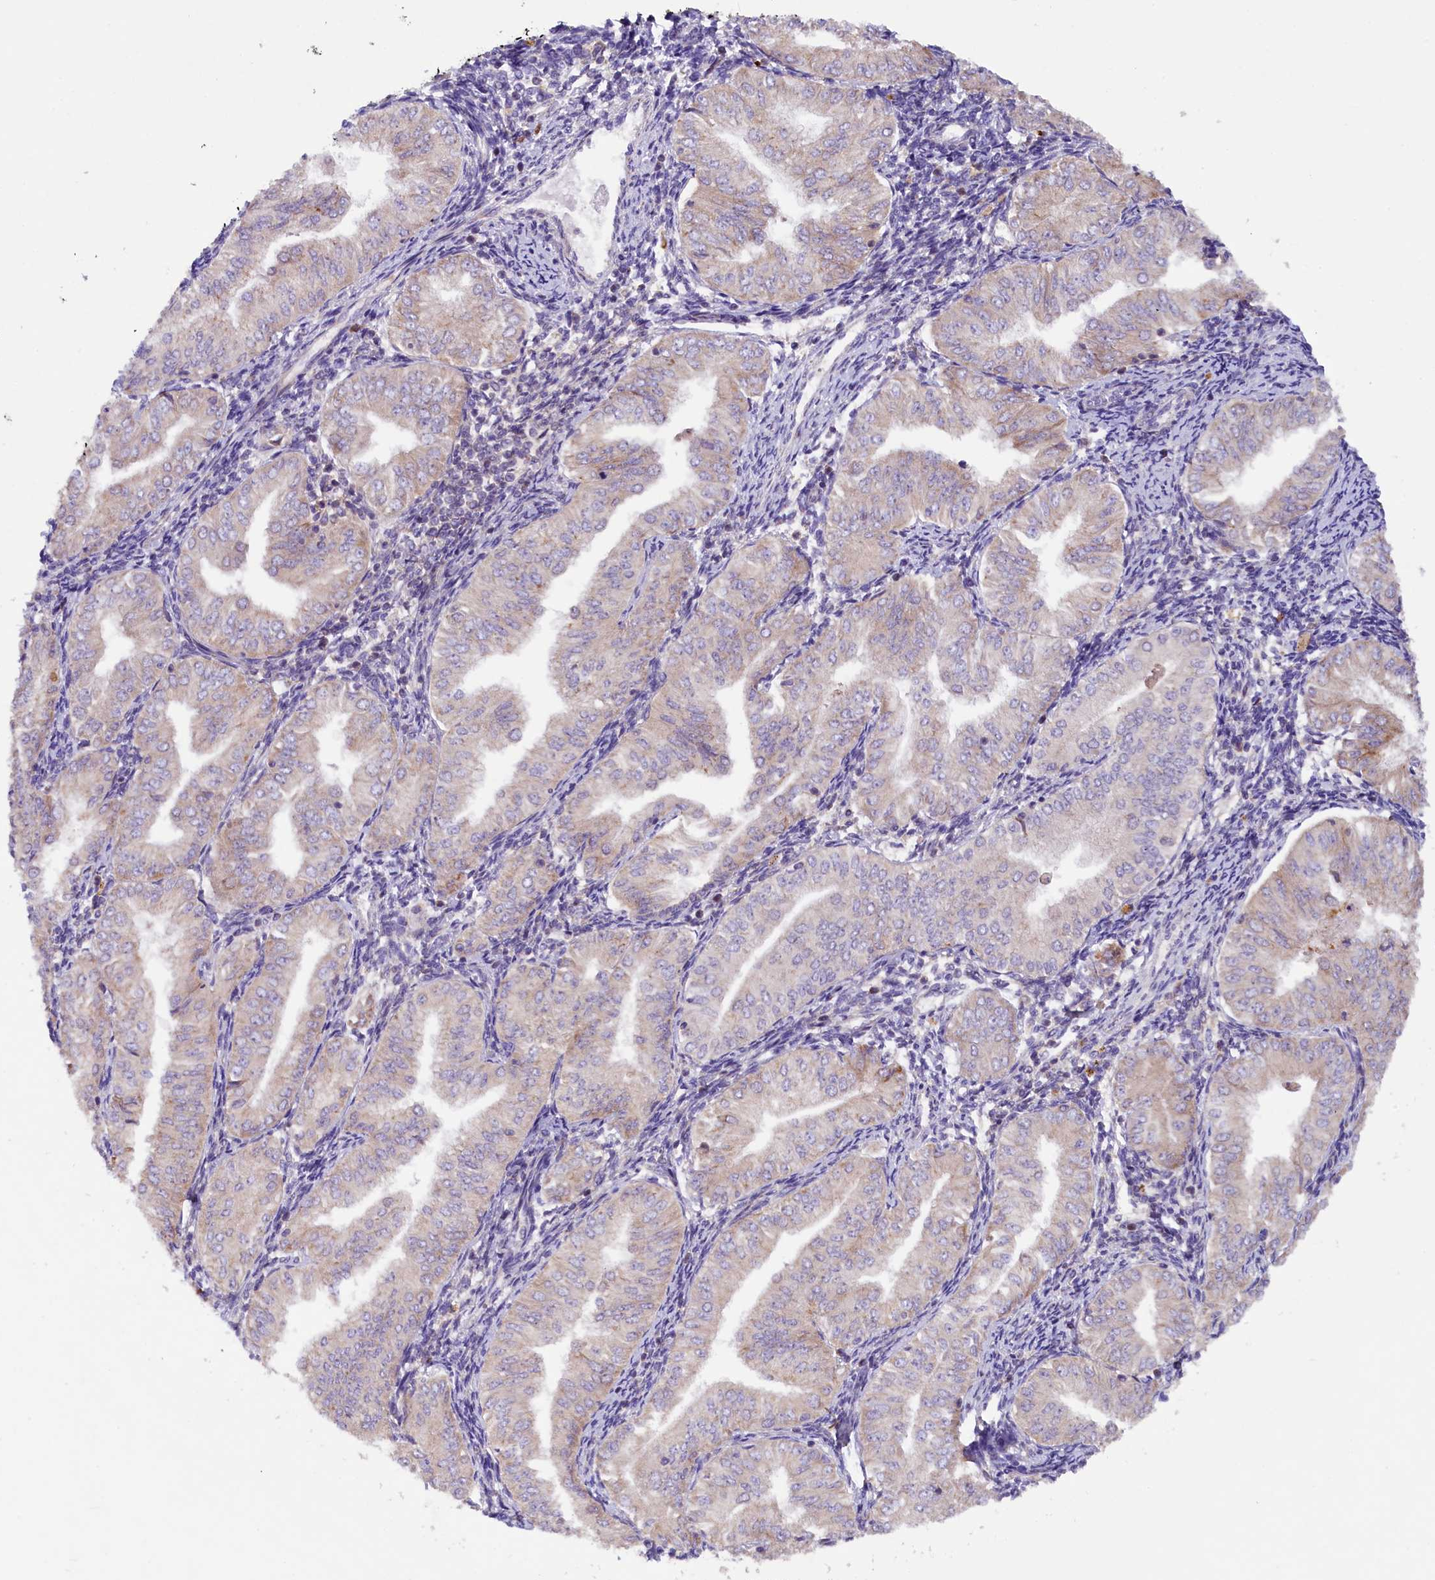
{"staining": {"intensity": "weak", "quantity": "25%-75%", "location": "cytoplasmic/membranous"}, "tissue": "endometrial cancer", "cell_type": "Tumor cells", "image_type": "cancer", "snomed": [{"axis": "morphology", "description": "Normal tissue, NOS"}, {"axis": "morphology", "description": "Adenocarcinoma, NOS"}, {"axis": "topography", "description": "Endometrium"}], "caption": "Protein expression analysis of human endometrial cancer reveals weak cytoplasmic/membranous staining in about 25%-75% of tumor cells.", "gene": "SSC5D", "patient": {"sex": "female", "age": 53}}